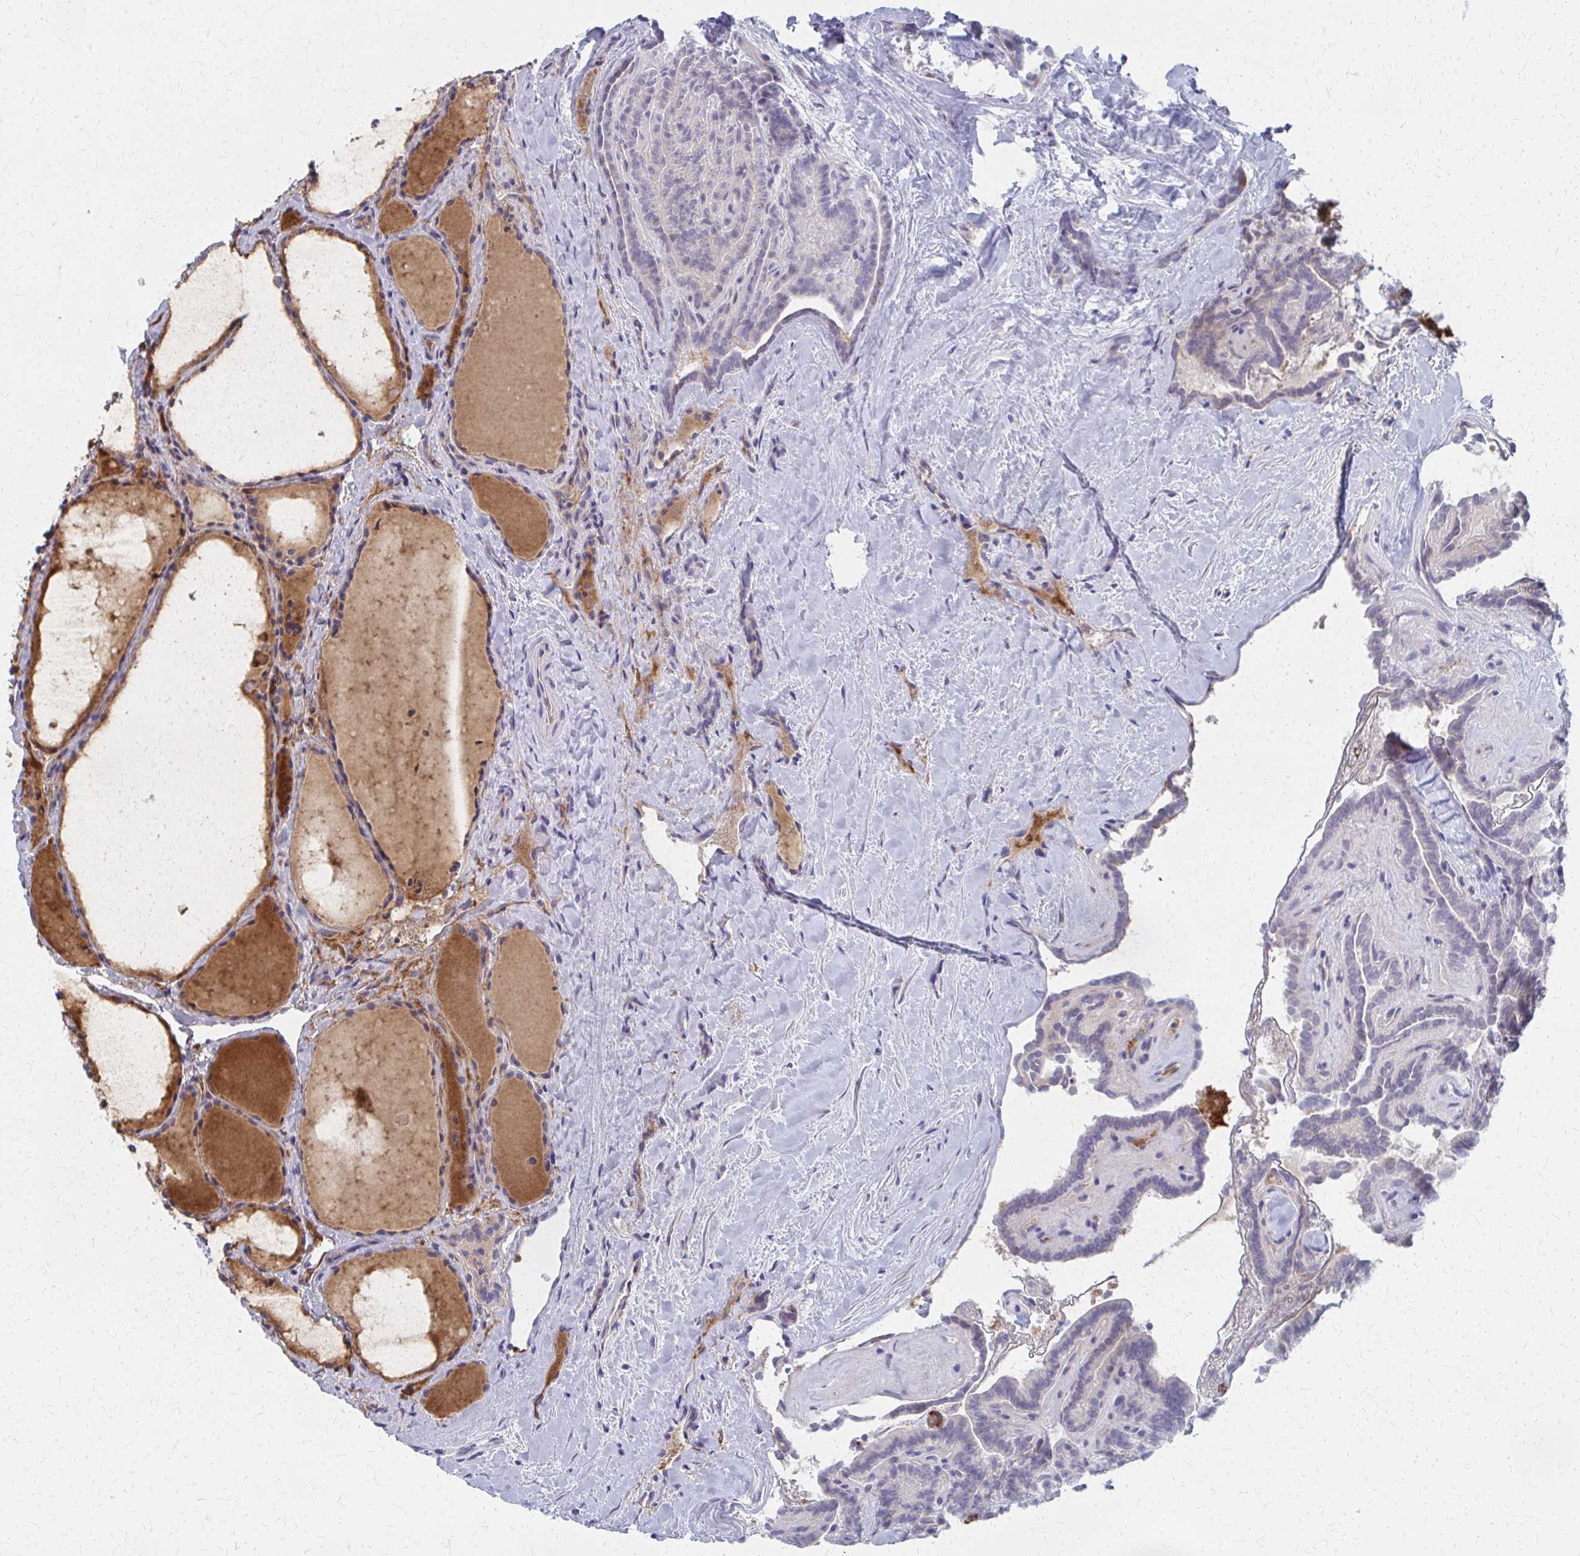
{"staining": {"intensity": "negative", "quantity": "none", "location": "none"}, "tissue": "thyroid cancer", "cell_type": "Tumor cells", "image_type": "cancer", "snomed": [{"axis": "morphology", "description": "Papillary adenocarcinoma, NOS"}, {"axis": "topography", "description": "Thyroid gland"}], "caption": "DAB (3,3'-diaminobenzidine) immunohistochemical staining of thyroid cancer reveals no significant expression in tumor cells. (Stains: DAB (3,3'-diaminobenzidine) immunohistochemistry with hematoxylin counter stain, Microscopy: brightfield microscopy at high magnification).", "gene": "MS4A2", "patient": {"sex": "female", "age": 21}}